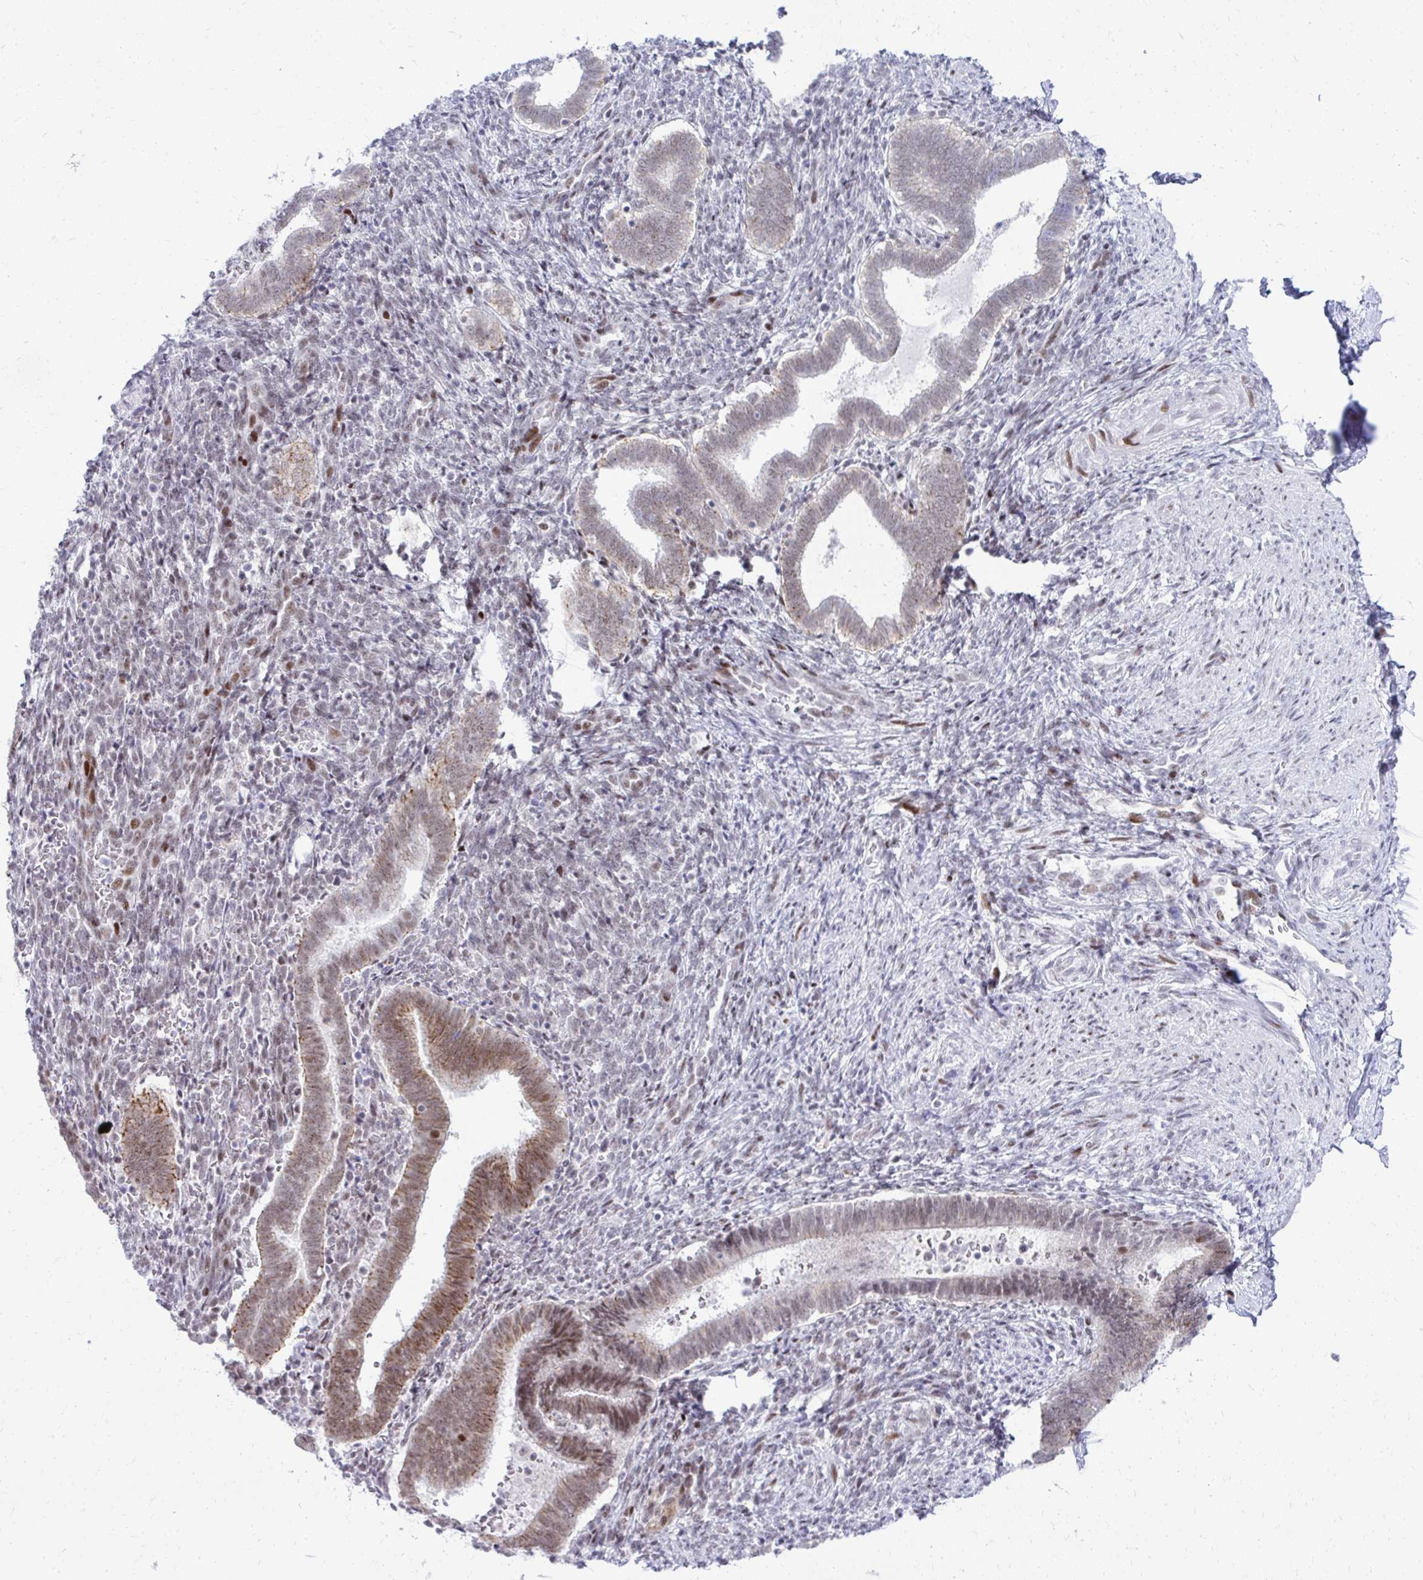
{"staining": {"intensity": "weak", "quantity": ">75%", "location": "nuclear"}, "tissue": "endometrium", "cell_type": "Cells in endometrial stroma", "image_type": "normal", "snomed": [{"axis": "morphology", "description": "Normal tissue, NOS"}, {"axis": "topography", "description": "Endometrium"}], "caption": "This micrograph reveals normal endometrium stained with IHC to label a protein in brown. The nuclear of cells in endometrial stroma show weak positivity for the protein. Nuclei are counter-stained blue.", "gene": "GLDN", "patient": {"sex": "female", "age": 34}}